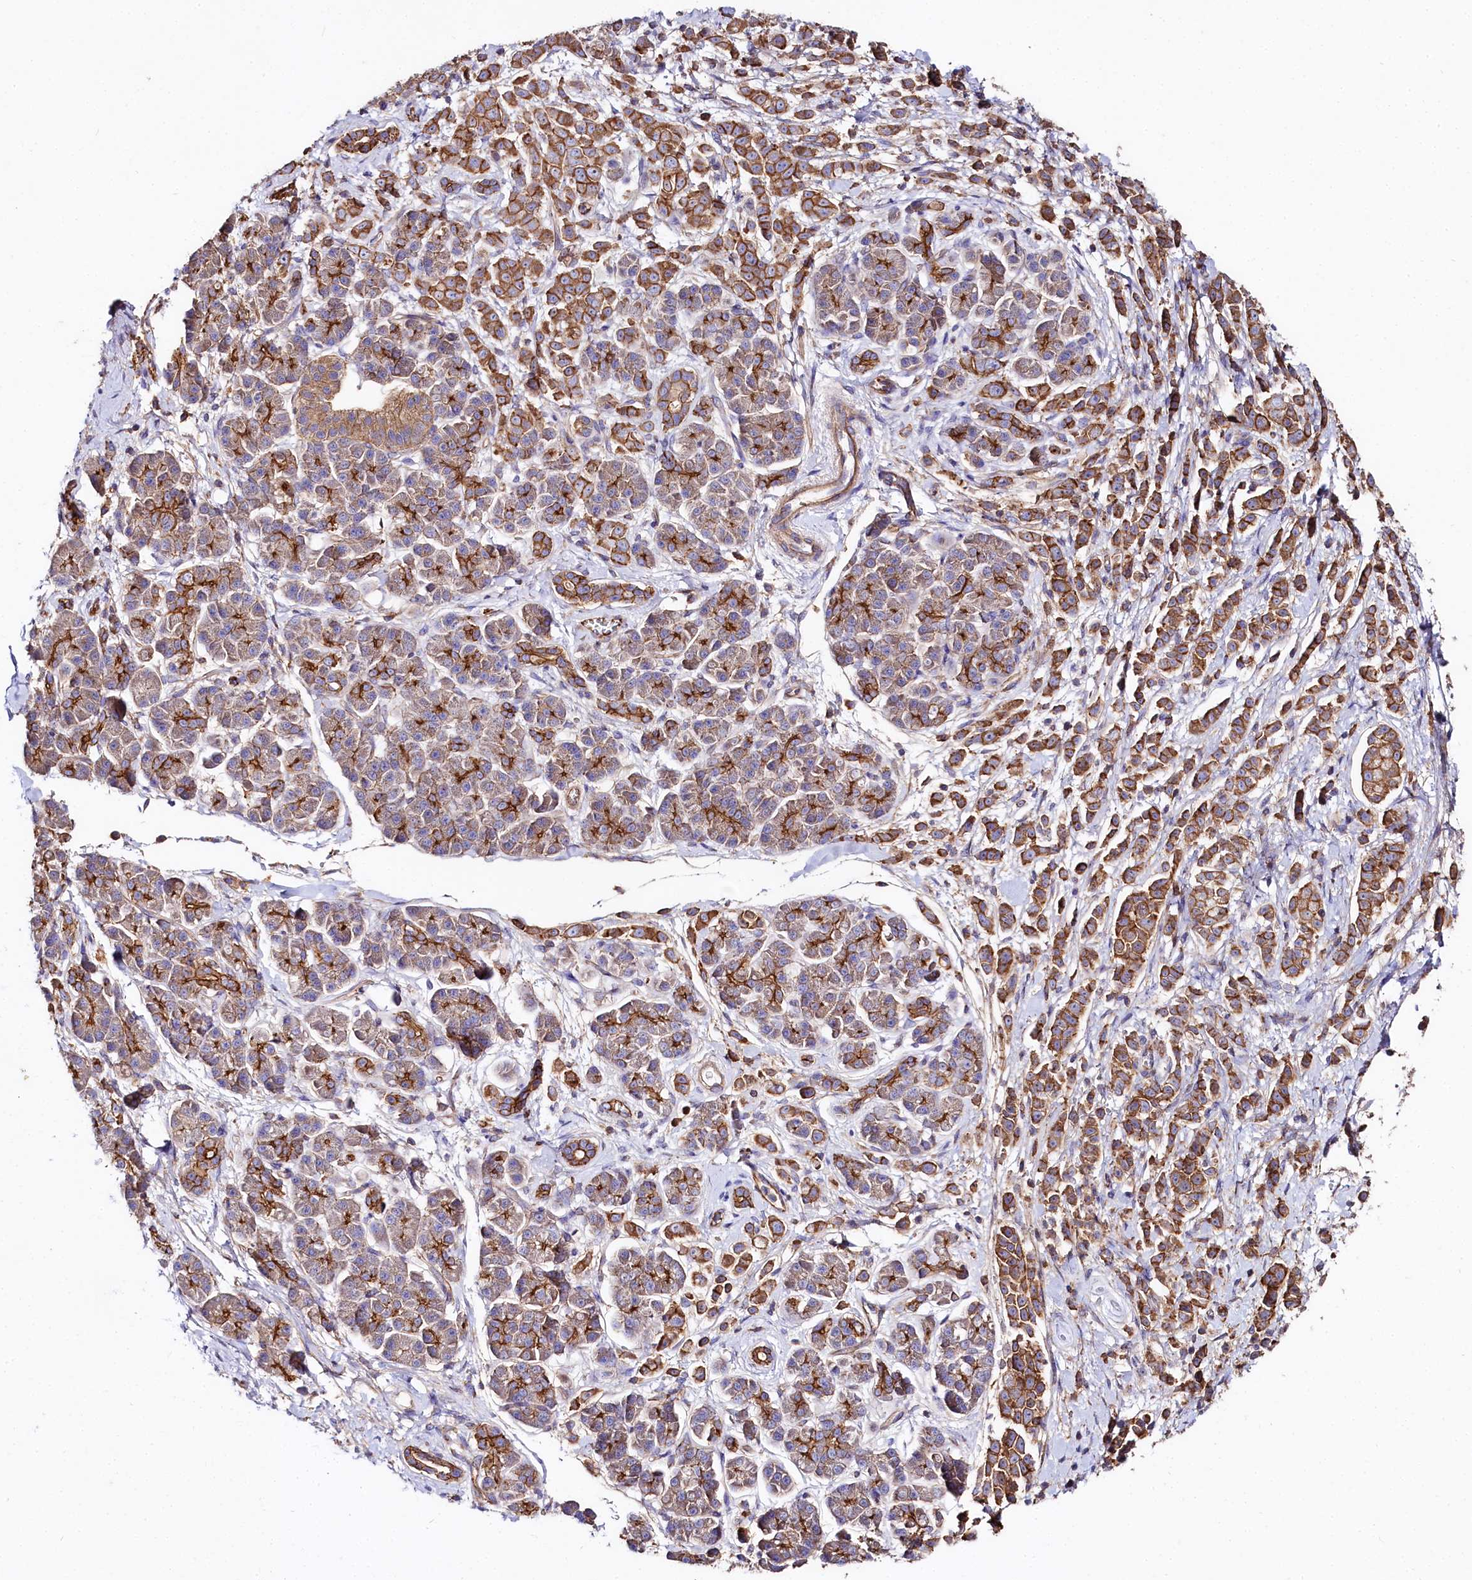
{"staining": {"intensity": "moderate", "quantity": ">75%", "location": "cytoplasmic/membranous"}, "tissue": "pancreatic cancer", "cell_type": "Tumor cells", "image_type": "cancer", "snomed": [{"axis": "morphology", "description": "Normal tissue, NOS"}, {"axis": "morphology", "description": "Adenocarcinoma, NOS"}, {"axis": "topography", "description": "Pancreas"}], "caption": "This image demonstrates immunohistochemistry (IHC) staining of pancreatic adenocarcinoma, with medium moderate cytoplasmic/membranous positivity in about >75% of tumor cells.", "gene": "FCHSD2", "patient": {"sex": "female", "age": 64}}